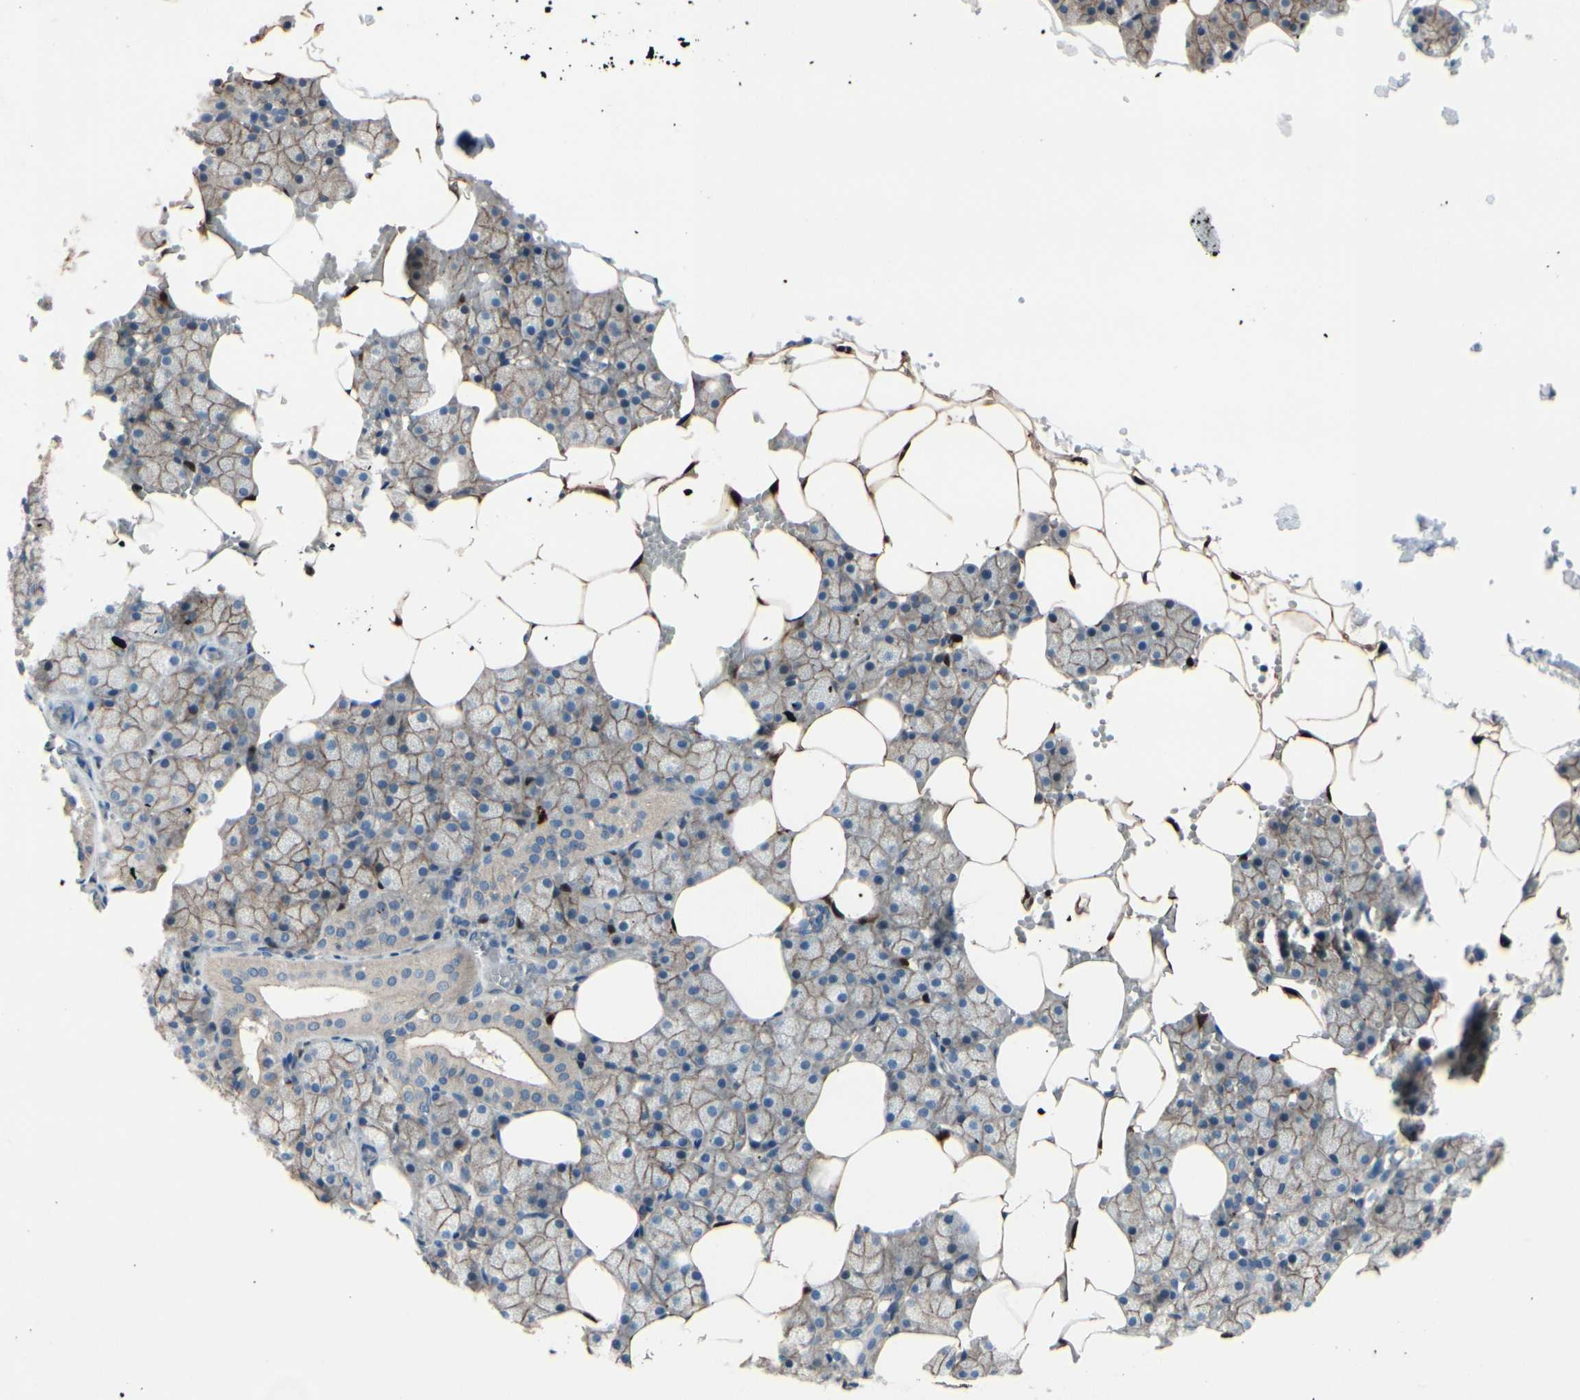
{"staining": {"intensity": "moderate", "quantity": ">75%", "location": "cytoplasmic/membranous"}, "tissue": "salivary gland", "cell_type": "Glandular cells", "image_type": "normal", "snomed": [{"axis": "morphology", "description": "Normal tissue, NOS"}, {"axis": "topography", "description": "Salivary gland"}], "caption": "This micrograph displays benign salivary gland stained with IHC to label a protein in brown. The cytoplasmic/membranous of glandular cells show moderate positivity for the protein. Nuclei are counter-stained blue.", "gene": "ICAM5", "patient": {"sex": "male", "age": 62}}